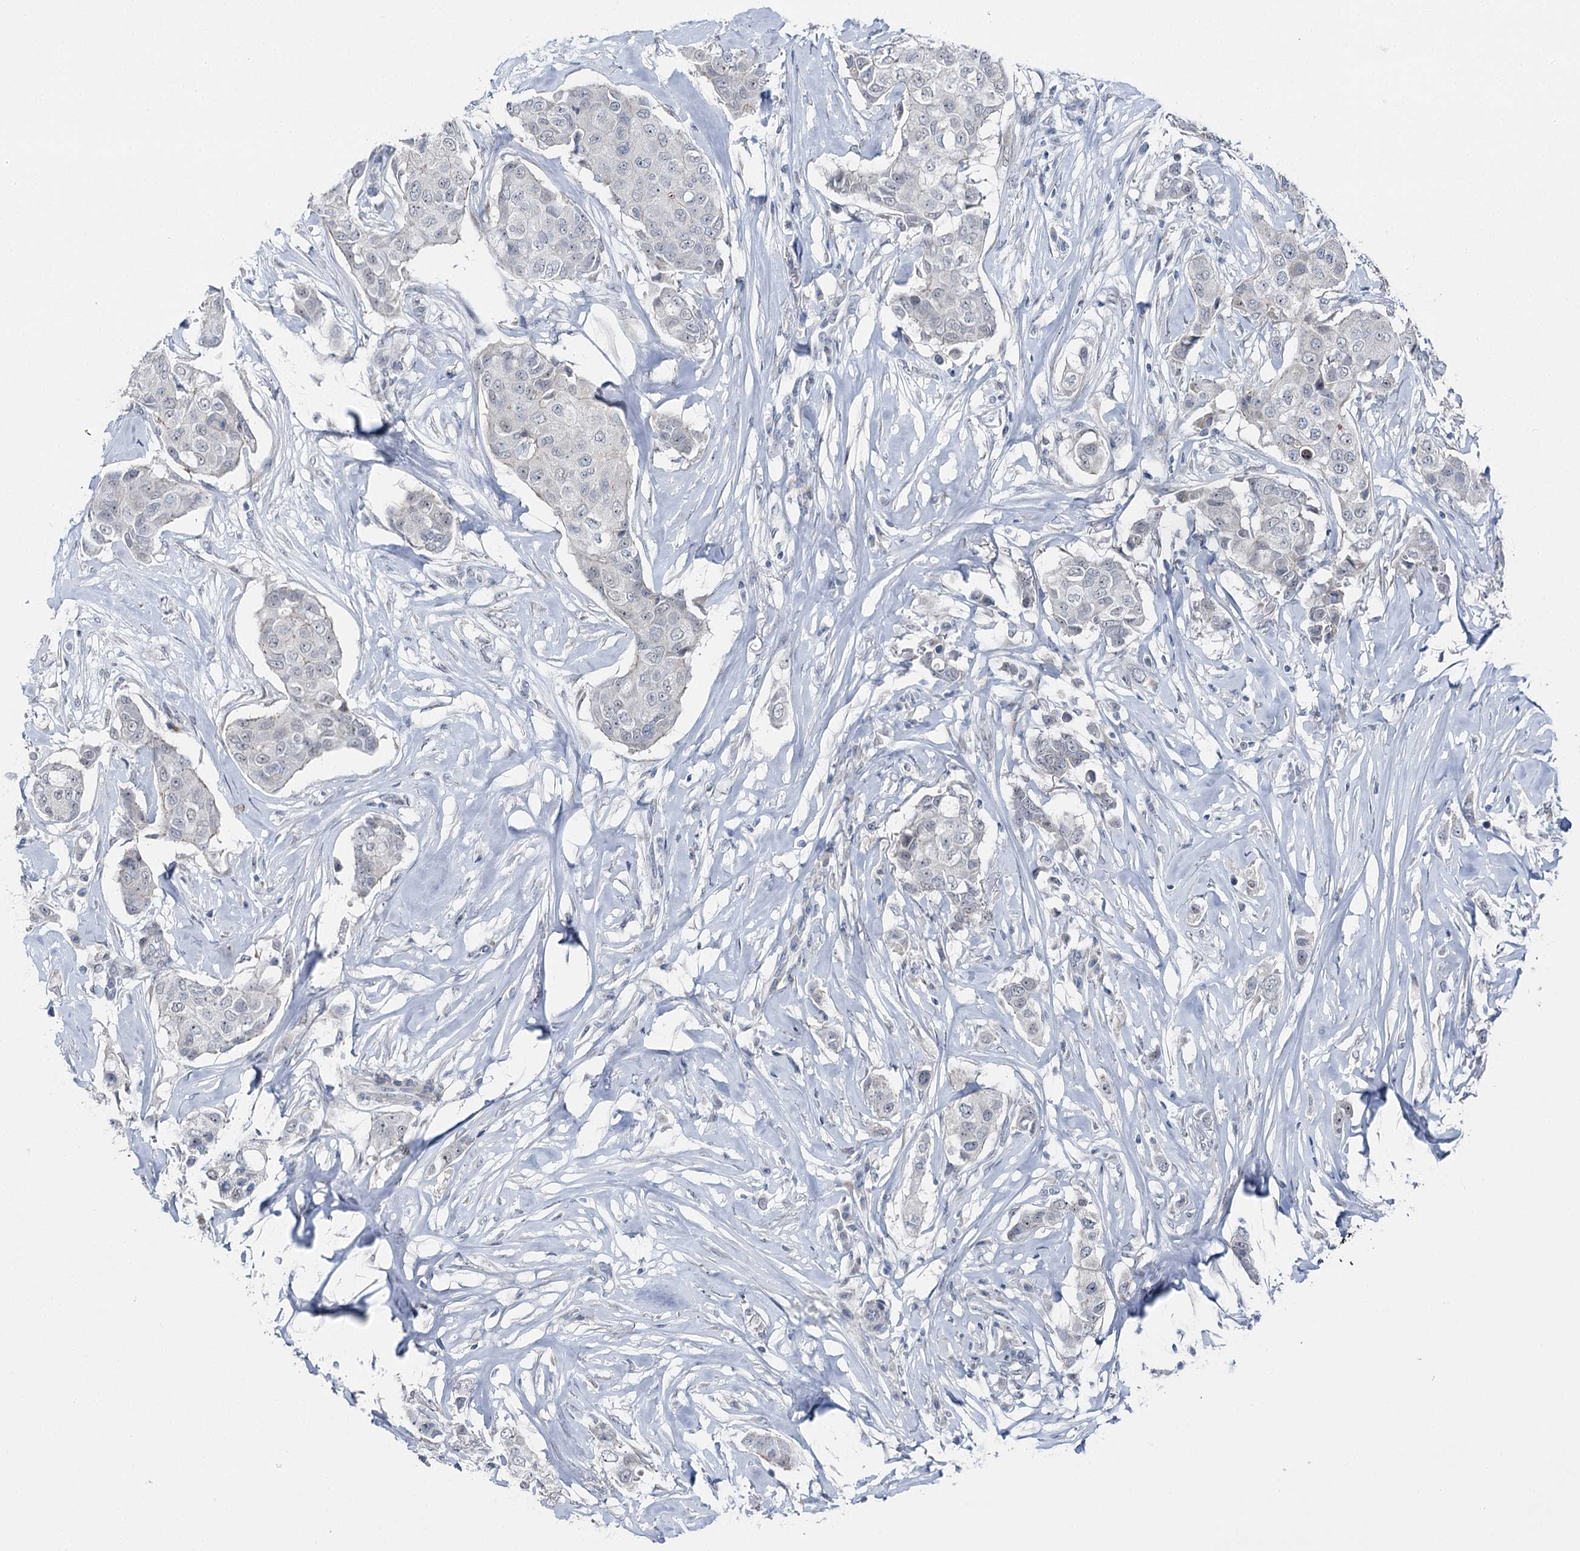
{"staining": {"intensity": "negative", "quantity": "none", "location": "none"}, "tissue": "breast cancer", "cell_type": "Tumor cells", "image_type": "cancer", "snomed": [{"axis": "morphology", "description": "Duct carcinoma"}, {"axis": "topography", "description": "Breast"}], "caption": "Immunohistochemical staining of intraductal carcinoma (breast) shows no significant staining in tumor cells.", "gene": "STEEP1", "patient": {"sex": "female", "age": 80}}